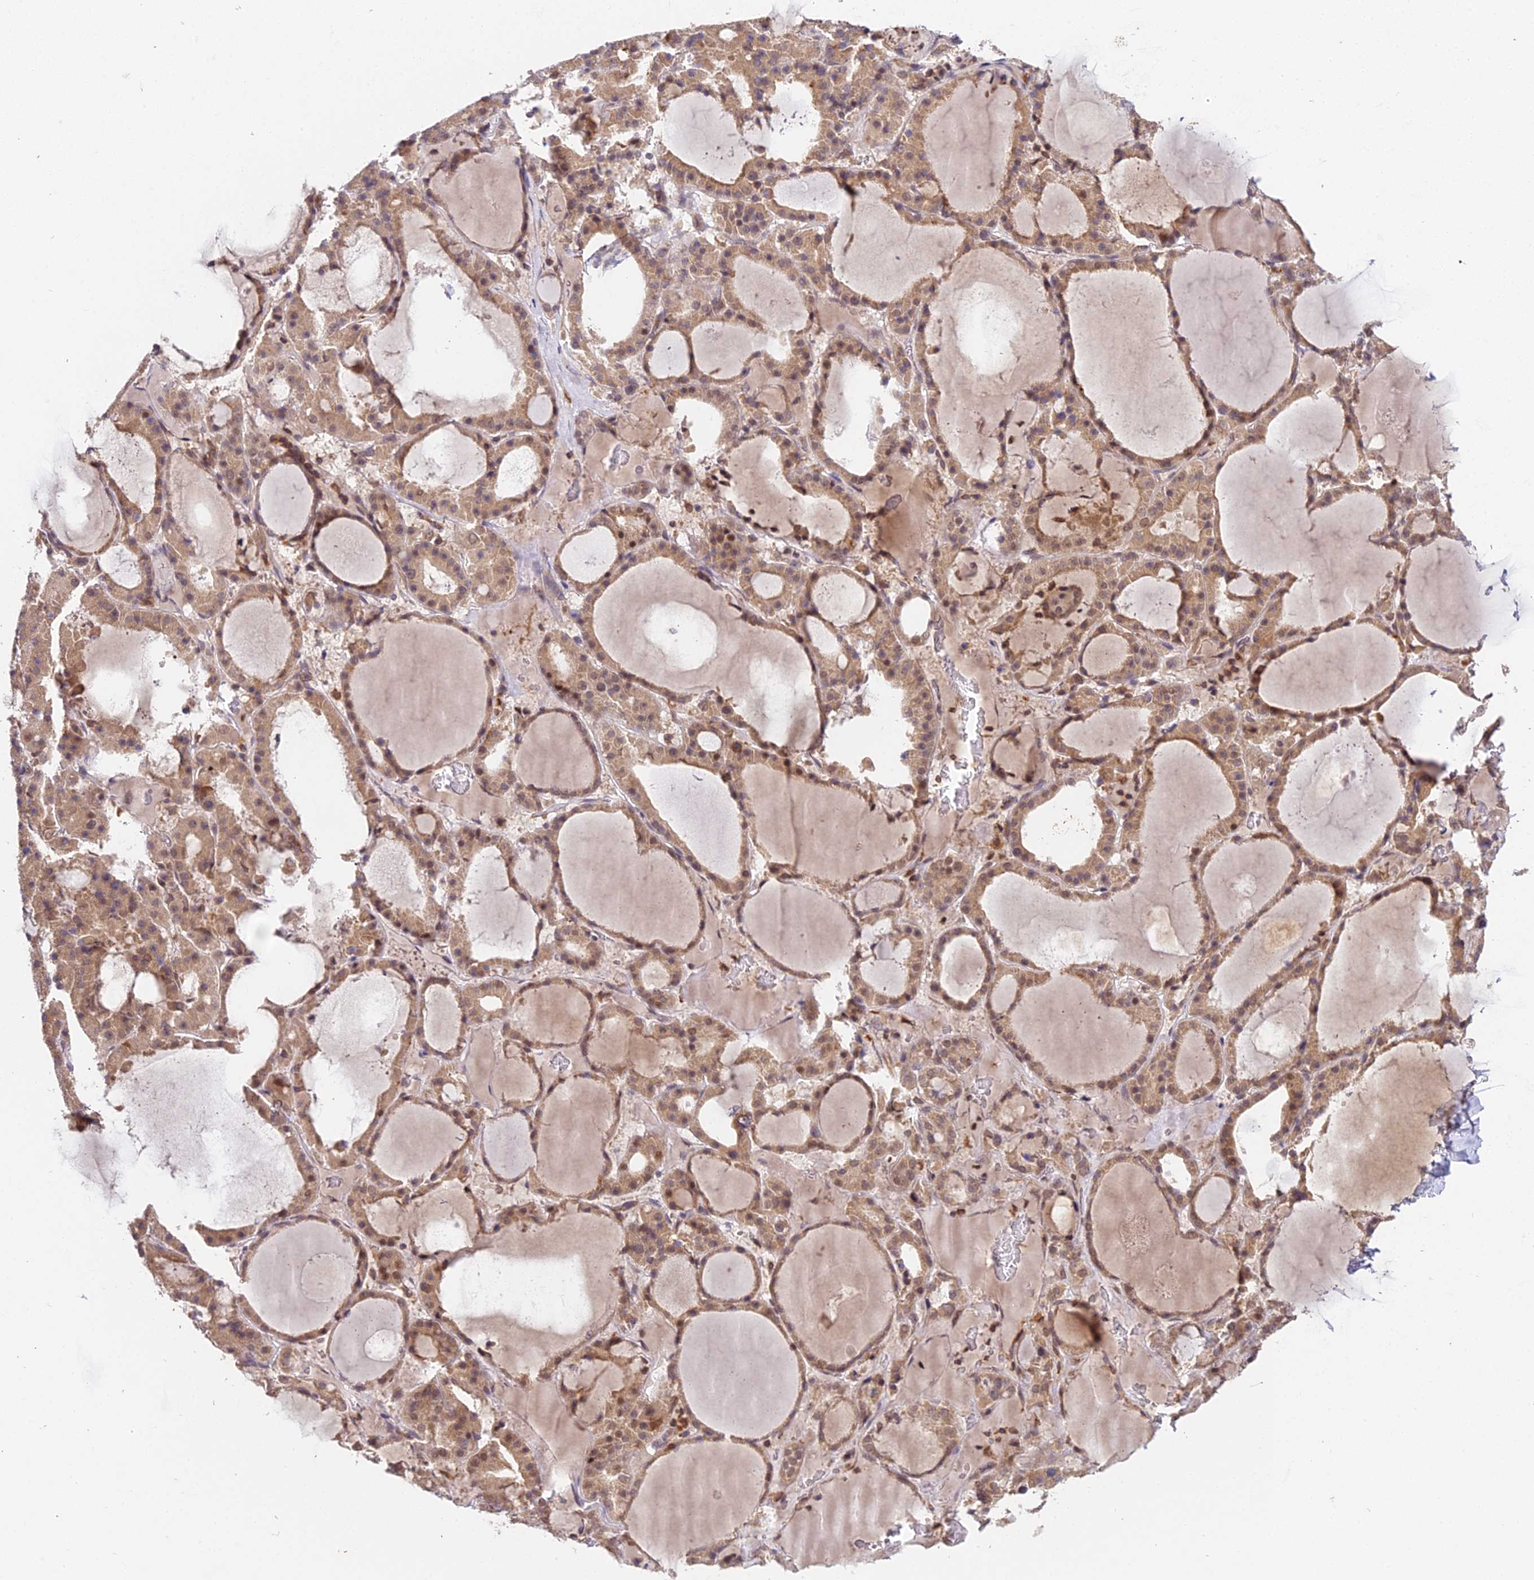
{"staining": {"intensity": "moderate", "quantity": "25%-75%", "location": "cytoplasmic/membranous"}, "tissue": "thyroid gland", "cell_type": "Glandular cells", "image_type": "normal", "snomed": [{"axis": "morphology", "description": "Normal tissue, NOS"}, {"axis": "morphology", "description": "Carcinoma, NOS"}, {"axis": "topography", "description": "Thyroid gland"}], "caption": "About 25%-75% of glandular cells in normal human thyroid gland display moderate cytoplasmic/membranous protein expression as visualized by brown immunohistochemical staining.", "gene": "TPRX1", "patient": {"sex": "female", "age": 86}}